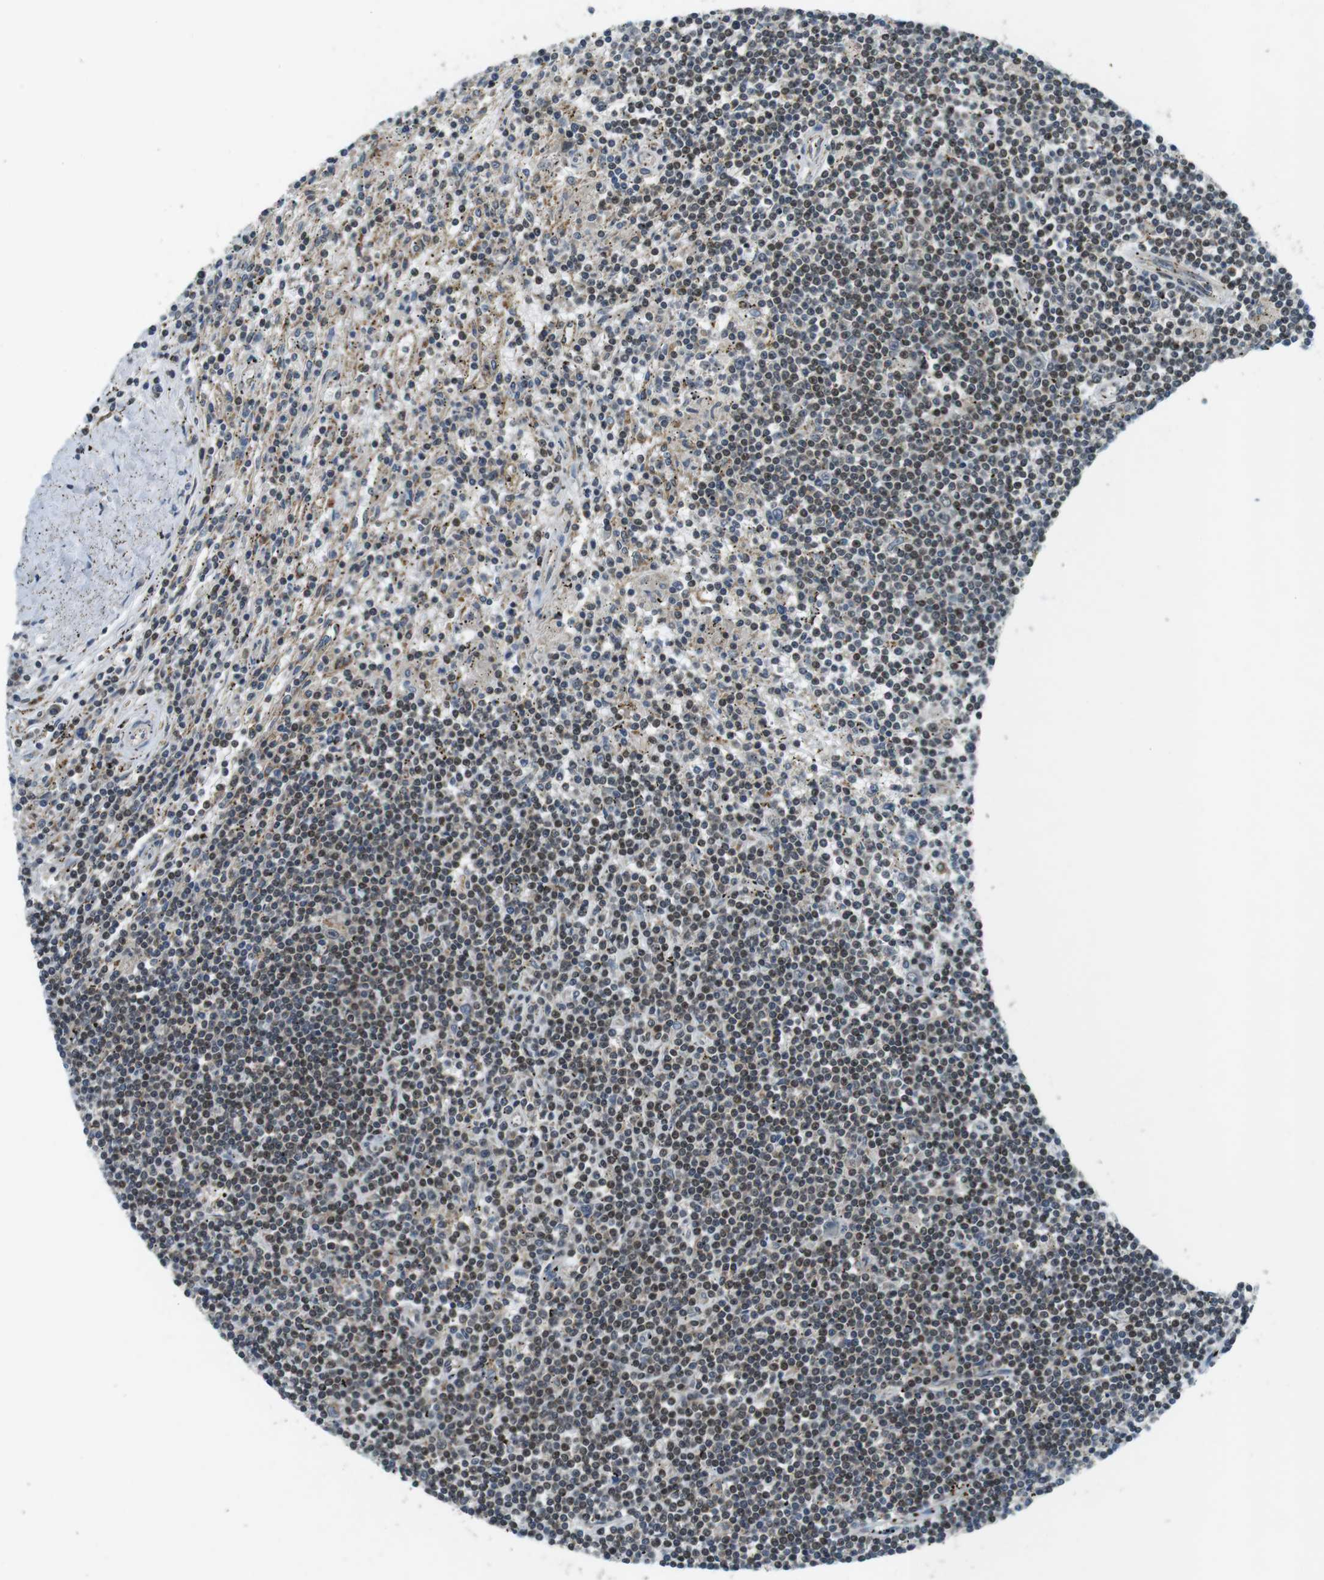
{"staining": {"intensity": "moderate", "quantity": "25%-75%", "location": "nuclear"}, "tissue": "lymphoma", "cell_type": "Tumor cells", "image_type": "cancer", "snomed": [{"axis": "morphology", "description": "Malignant lymphoma, non-Hodgkin's type, Low grade"}, {"axis": "topography", "description": "Spleen"}], "caption": "IHC staining of malignant lymphoma, non-Hodgkin's type (low-grade), which exhibits medium levels of moderate nuclear staining in approximately 25%-75% of tumor cells indicating moderate nuclear protein positivity. The staining was performed using DAB (3,3'-diaminobenzidine) (brown) for protein detection and nuclei were counterstained in hematoxylin (blue).", "gene": "BRD4", "patient": {"sex": "male", "age": 76}}